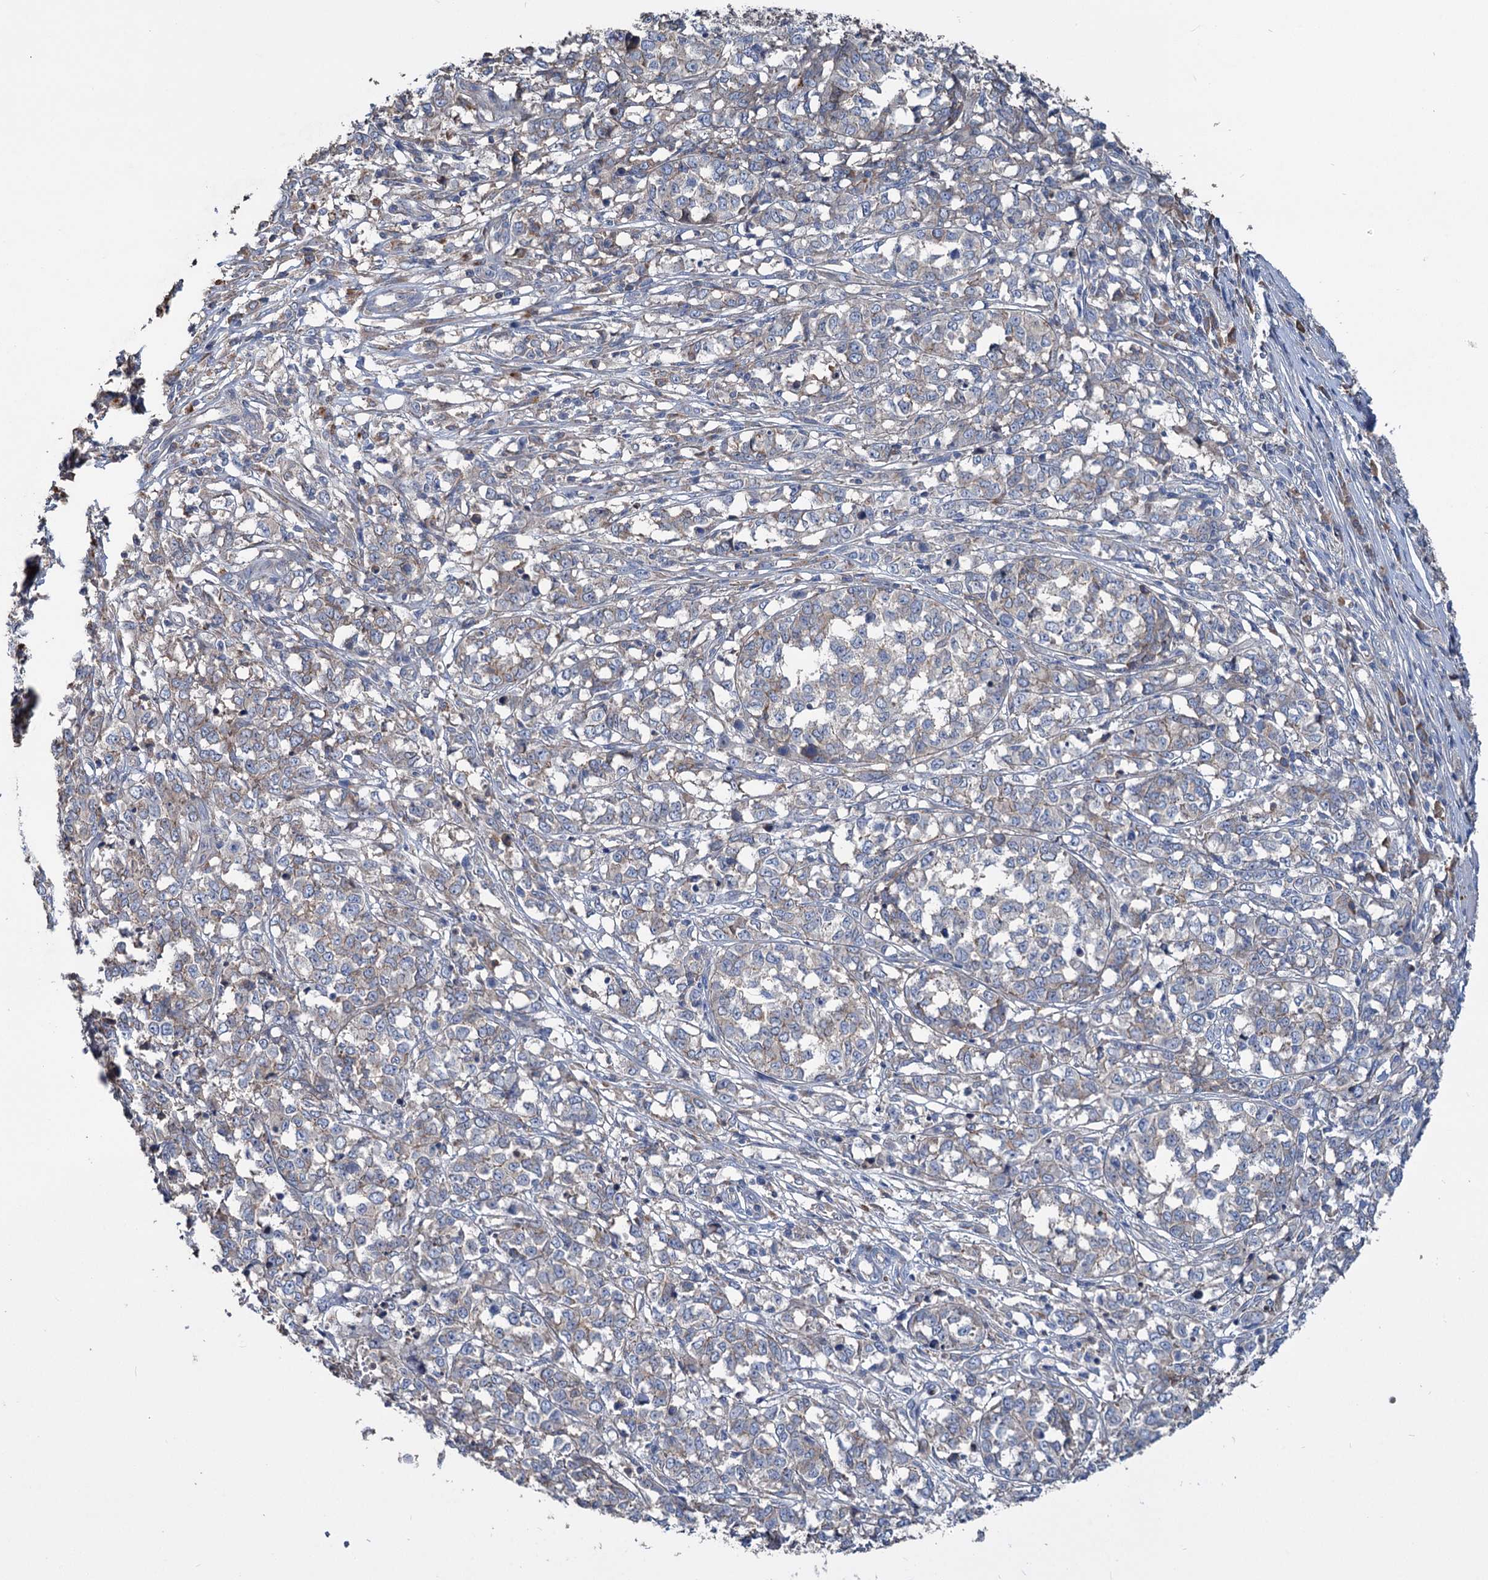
{"staining": {"intensity": "negative", "quantity": "none", "location": "none"}, "tissue": "melanoma", "cell_type": "Tumor cells", "image_type": "cancer", "snomed": [{"axis": "morphology", "description": "Malignant melanoma, NOS"}, {"axis": "topography", "description": "Skin"}], "caption": "Immunohistochemistry micrograph of malignant melanoma stained for a protein (brown), which demonstrates no staining in tumor cells. The staining was performed using DAB (3,3'-diaminobenzidine) to visualize the protein expression in brown, while the nuclei were stained in blue with hematoxylin (Magnification: 20x).", "gene": "URAD", "patient": {"sex": "female", "age": 72}}